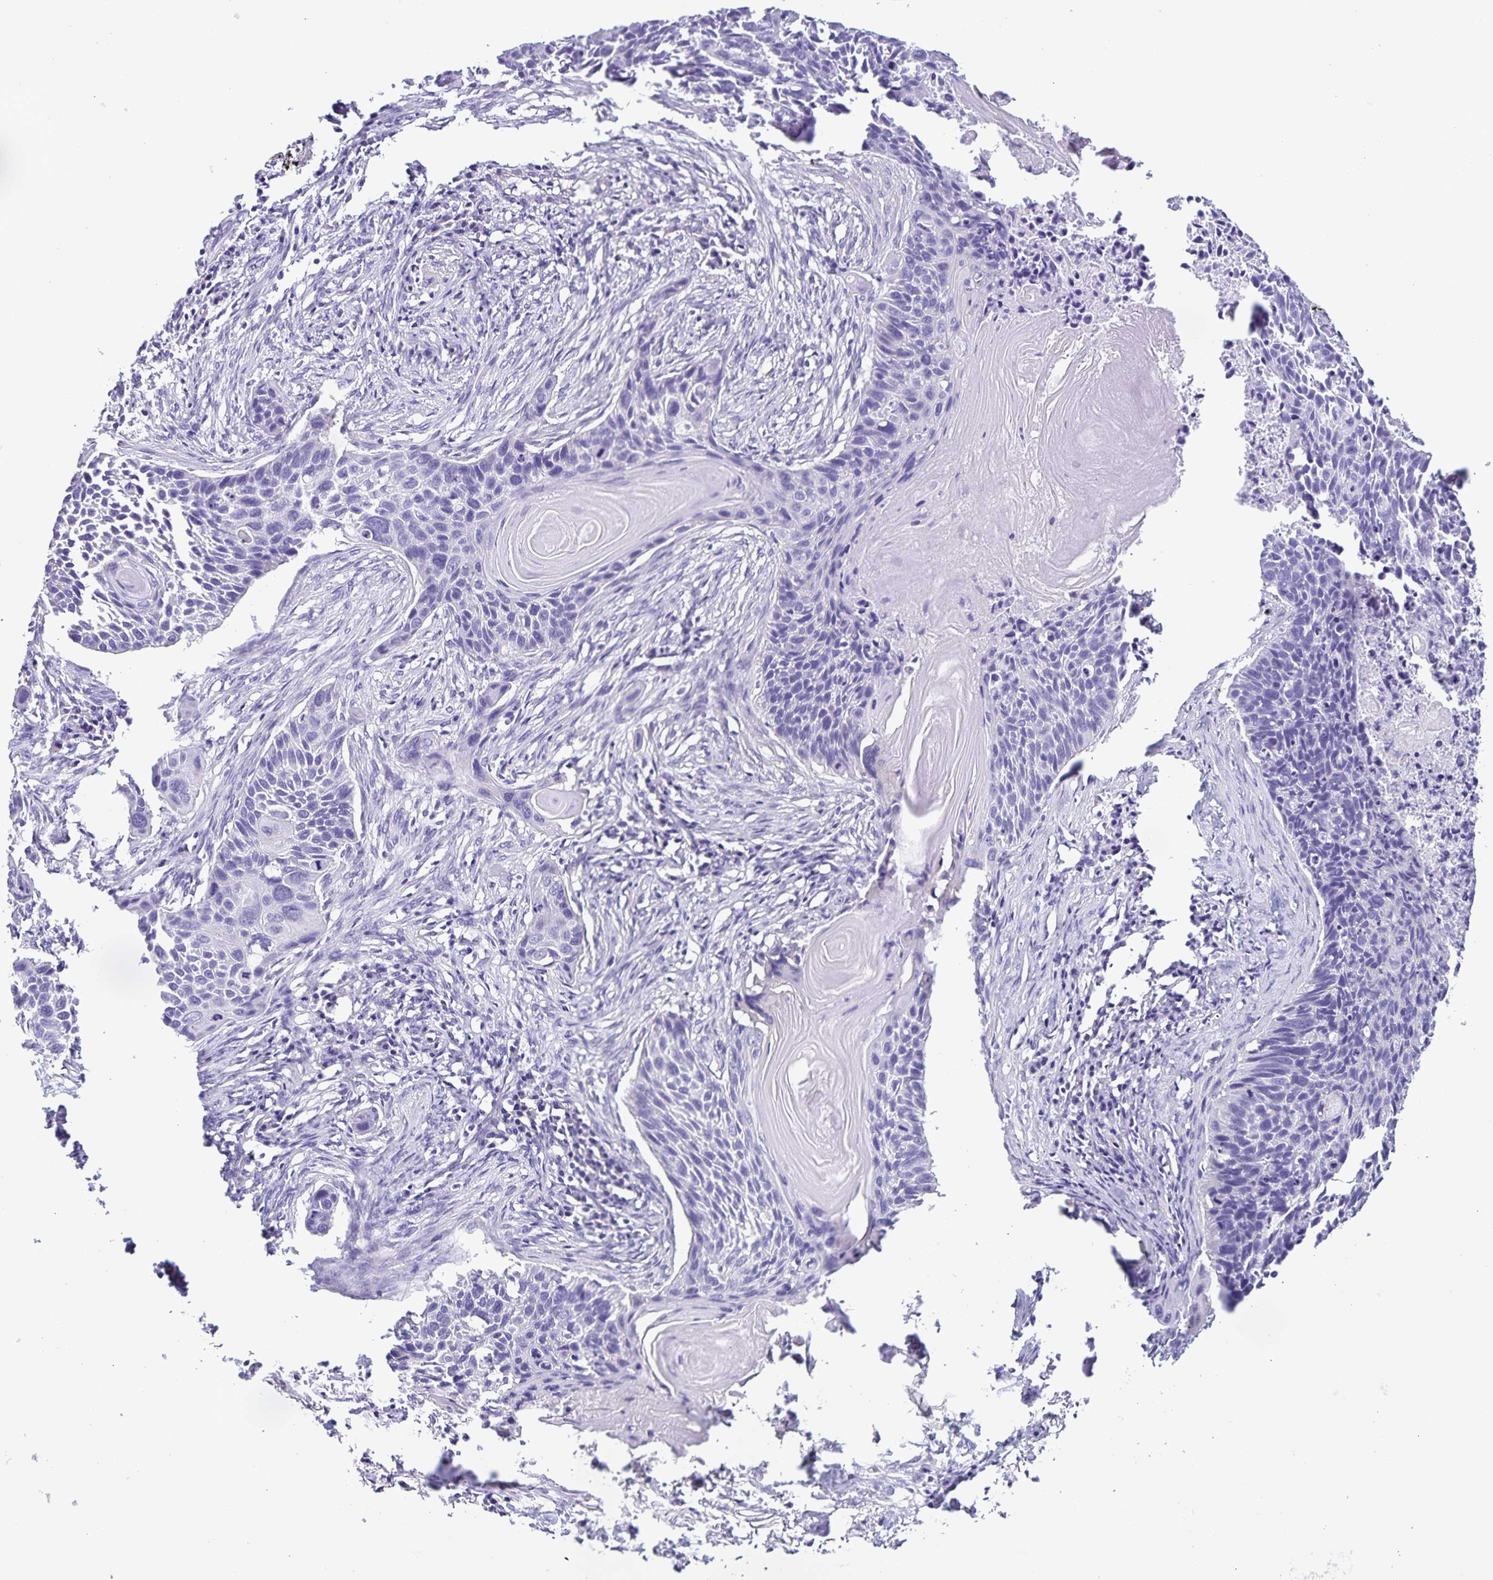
{"staining": {"intensity": "negative", "quantity": "none", "location": "none"}, "tissue": "lung cancer", "cell_type": "Tumor cells", "image_type": "cancer", "snomed": [{"axis": "morphology", "description": "Squamous cell carcinoma, NOS"}, {"axis": "topography", "description": "Lung"}], "caption": "A high-resolution image shows immunohistochemistry staining of lung cancer, which shows no significant staining in tumor cells.", "gene": "BOLL", "patient": {"sex": "male", "age": 78}}